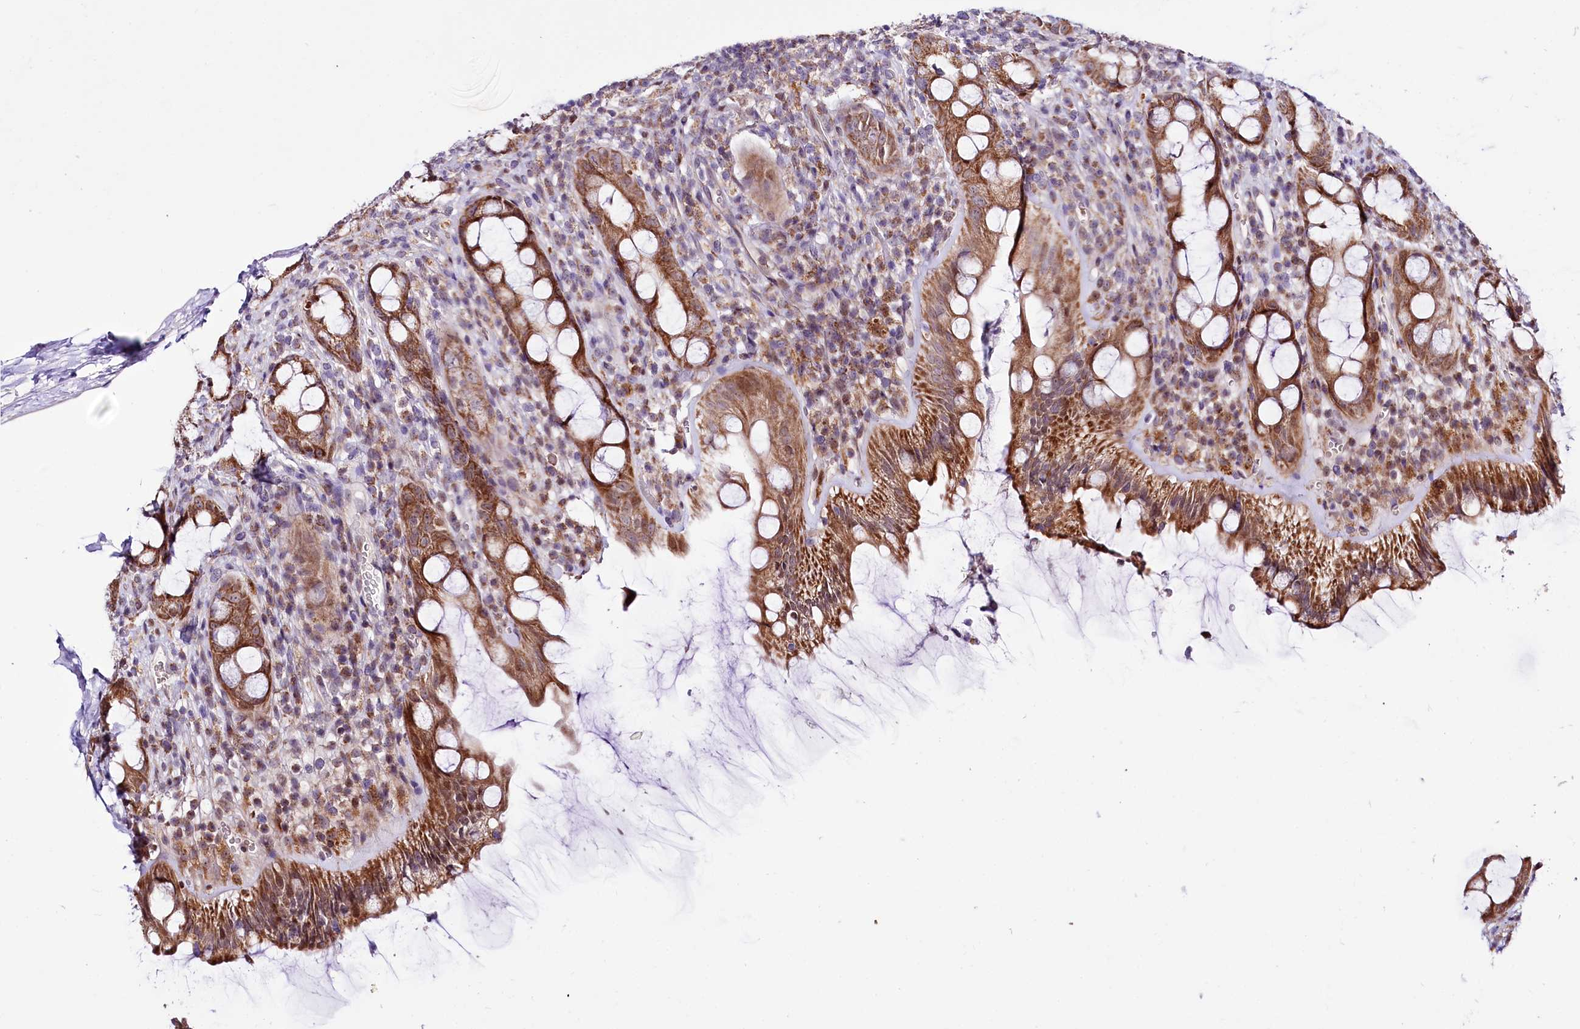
{"staining": {"intensity": "moderate", "quantity": ">75%", "location": "cytoplasmic/membranous"}, "tissue": "rectum", "cell_type": "Glandular cells", "image_type": "normal", "snomed": [{"axis": "morphology", "description": "Normal tissue, NOS"}, {"axis": "topography", "description": "Rectum"}], "caption": "An image of rectum stained for a protein shows moderate cytoplasmic/membranous brown staining in glandular cells.", "gene": "ST7", "patient": {"sex": "female", "age": 57}}